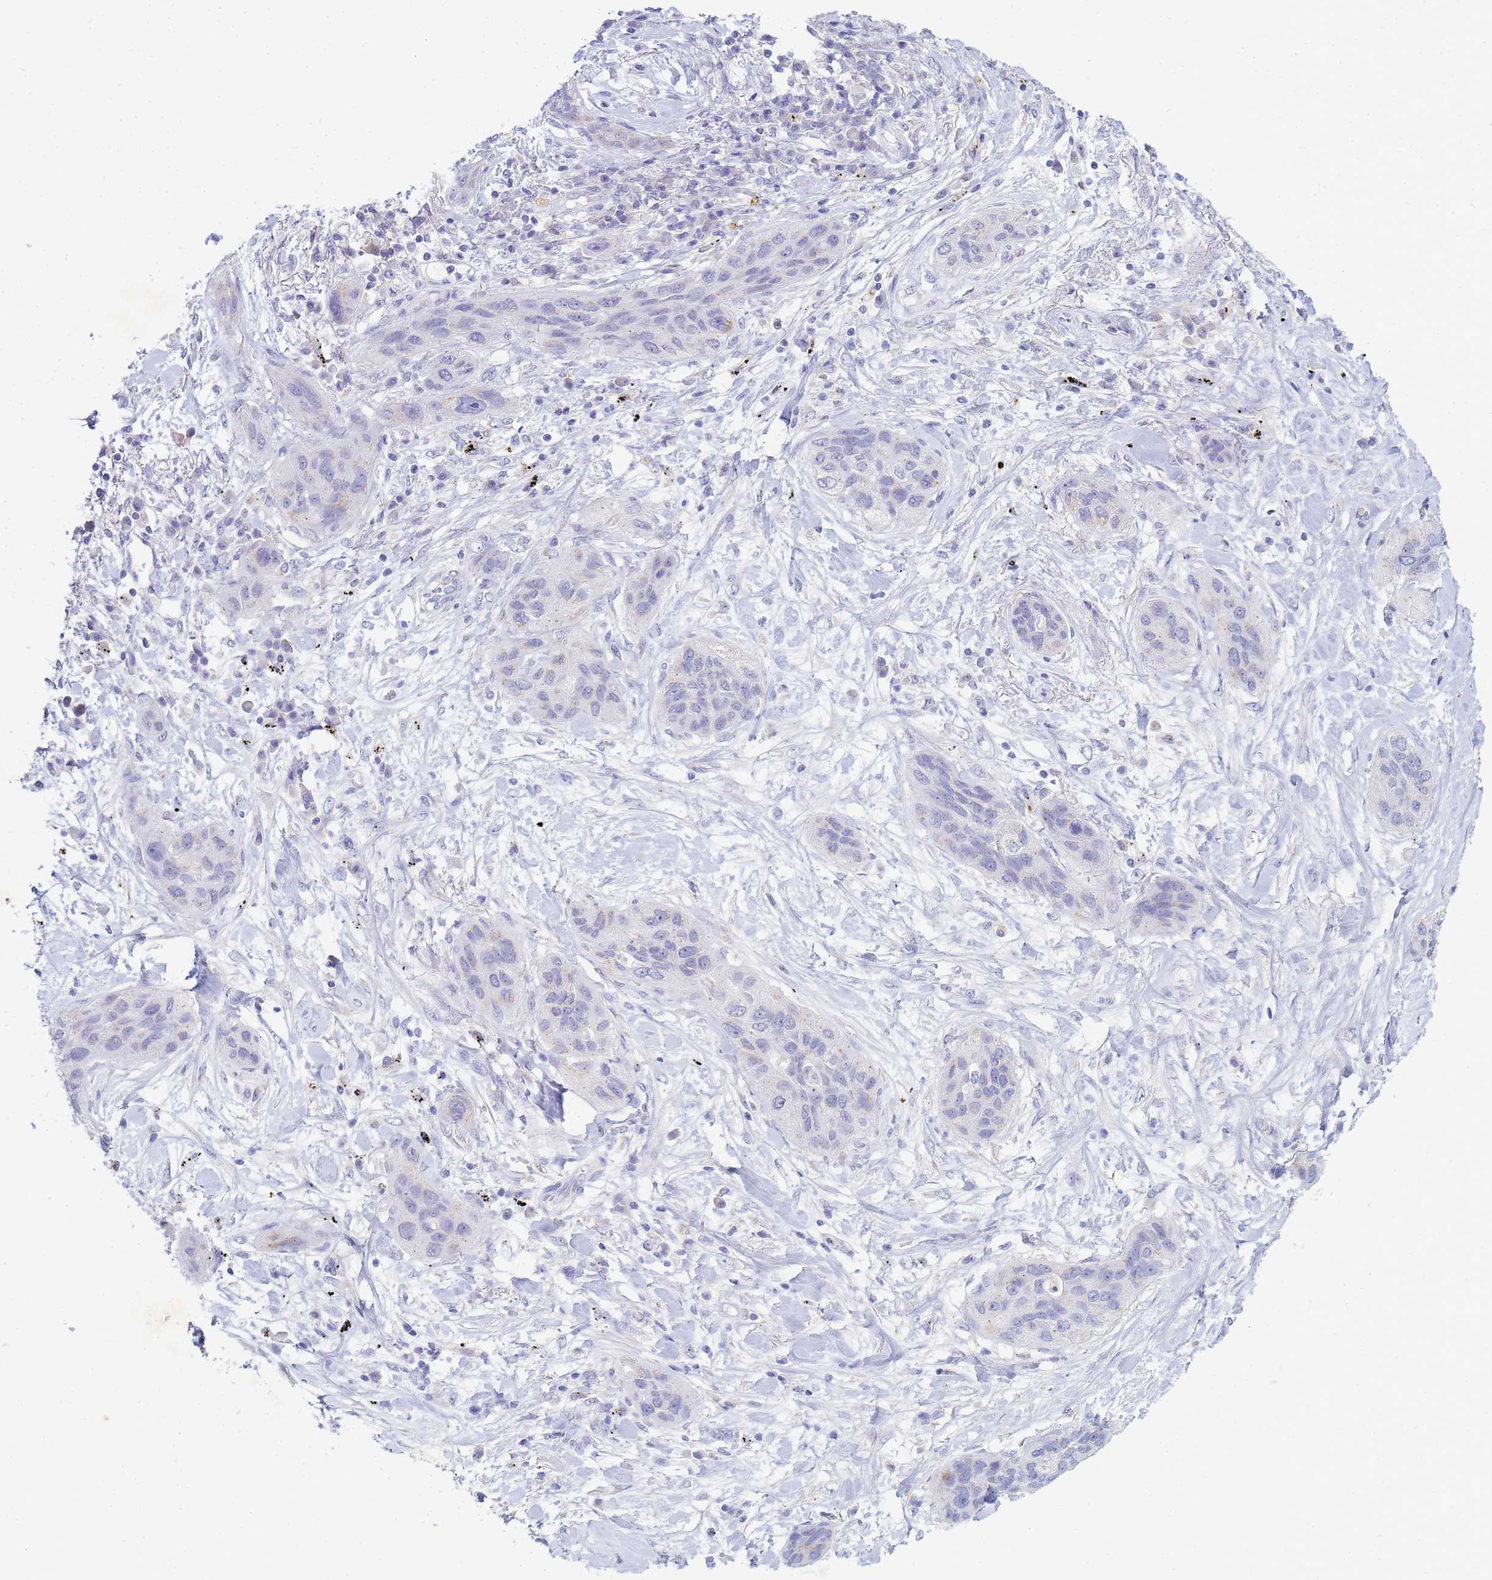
{"staining": {"intensity": "negative", "quantity": "none", "location": "none"}, "tissue": "lung cancer", "cell_type": "Tumor cells", "image_type": "cancer", "snomed": [{"axis": "morphology", "description": "Squamous cell carcinoma, NOS"}, {"axis": "topography", "description": "Lung"}], "caption": "Immunohistochemistry (IHC) photomicrograph of neoplastic tissue: lung cancer (squamous cell carcinoma) stained with DAB (3,3'-diaminobenzidine) exhibits no significant protein staining in tumor cells. (IHC, brightfield microscopy, high magnification).", "gene": "B3GNT8", "patient": {"sex": "female", "age": 70}}